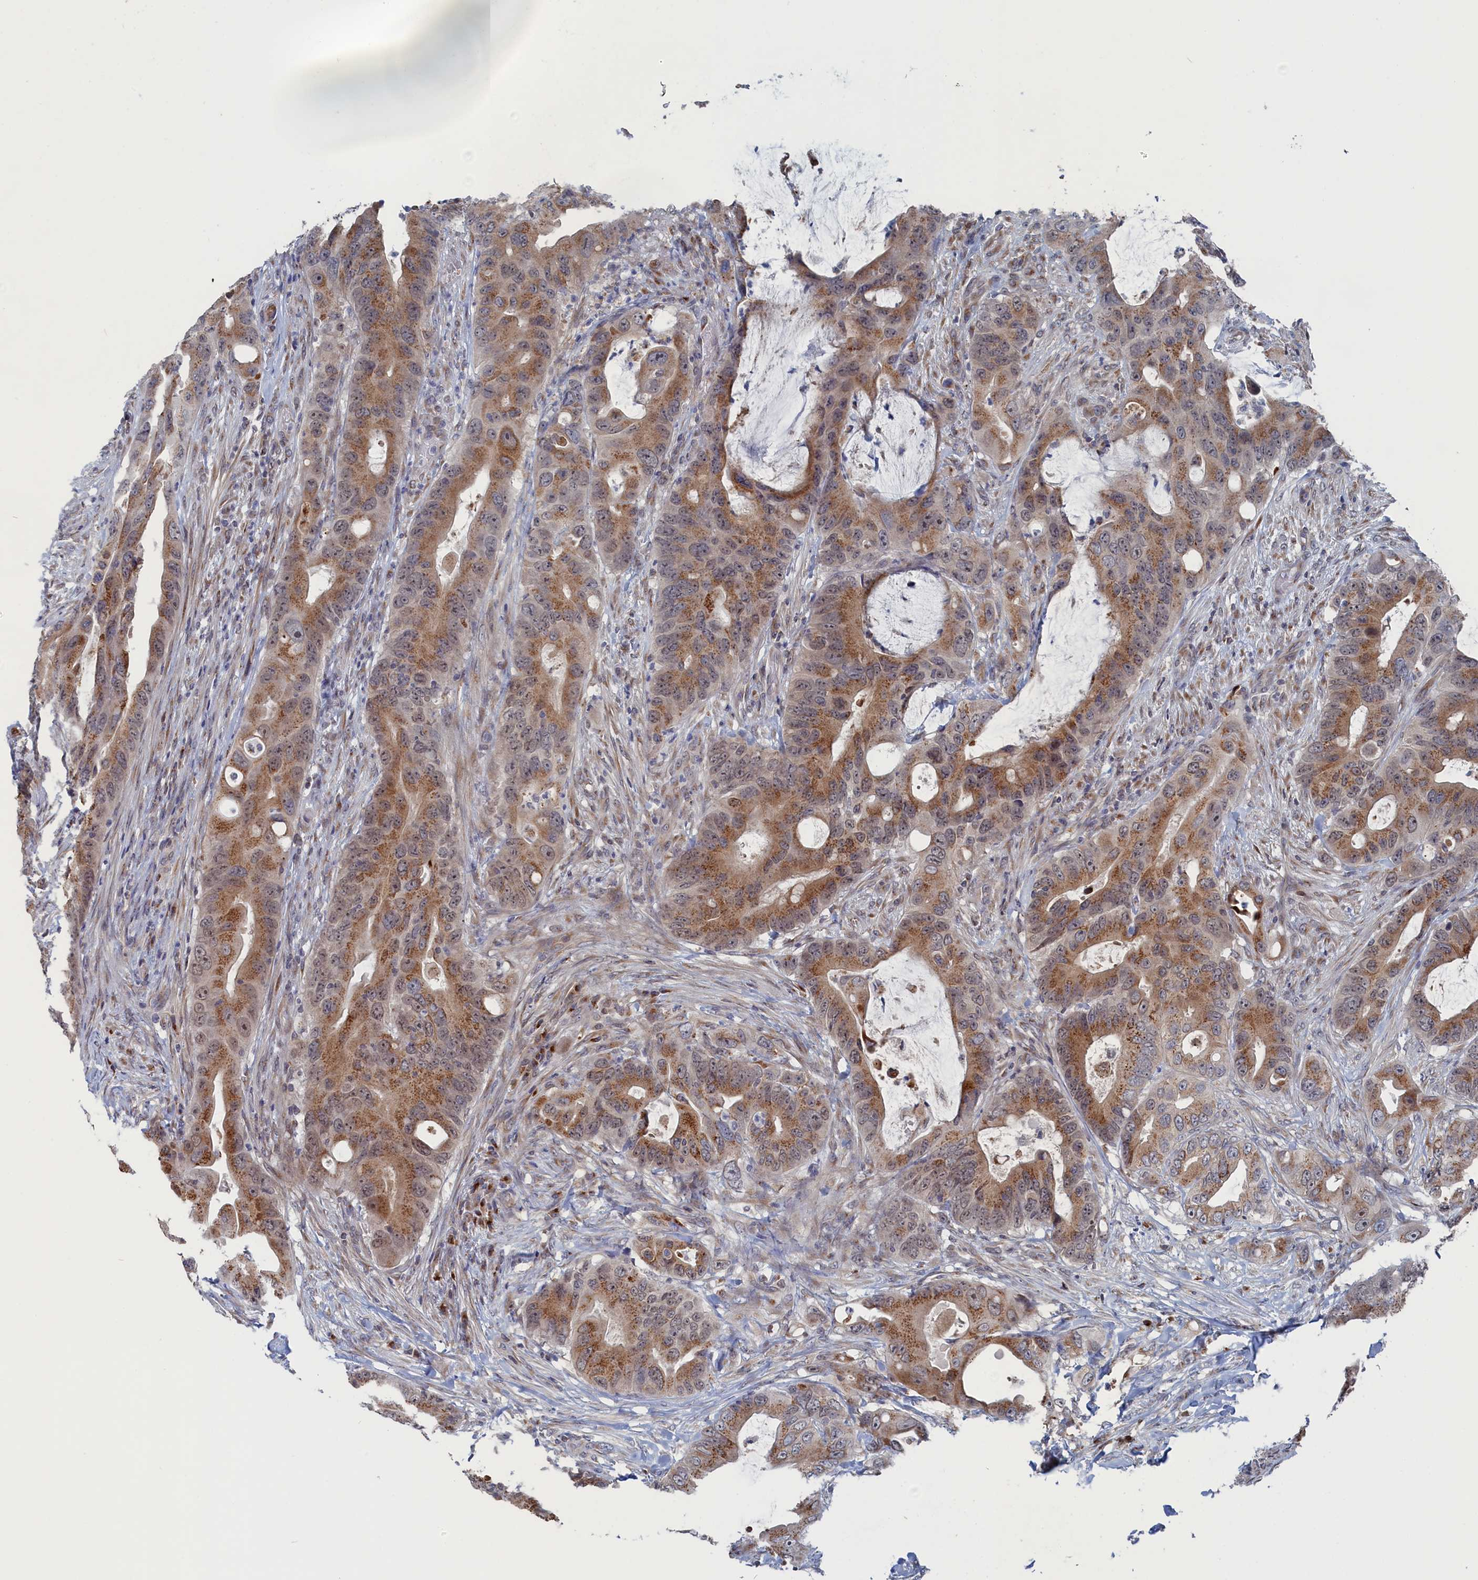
{"staining": {"intensity": "moderate", "quantity": ">75%", "location": "cytoplasmic/membranous"}, "tissue": "colorectal cancer", "cell_type": "Tumor cells", "image_type": "cancer", "snomed": [{"axis": "morphology", "description": "Adenocarcinoma, NOS"}, {"axis": "topography", "description": "Colon"}], "caption": "Protein expression analysis of adenocarcinoma (colorectal) displays moderate cytoplasmic/membranous expression in about >75% of tumor cells. The protein is stained brown, and the nuclei are stained in blue (DAB IHC with brightfield microscopy, high magnification).", "gene": "IRX1", "patient": {"sex": "male", "age": 71}}